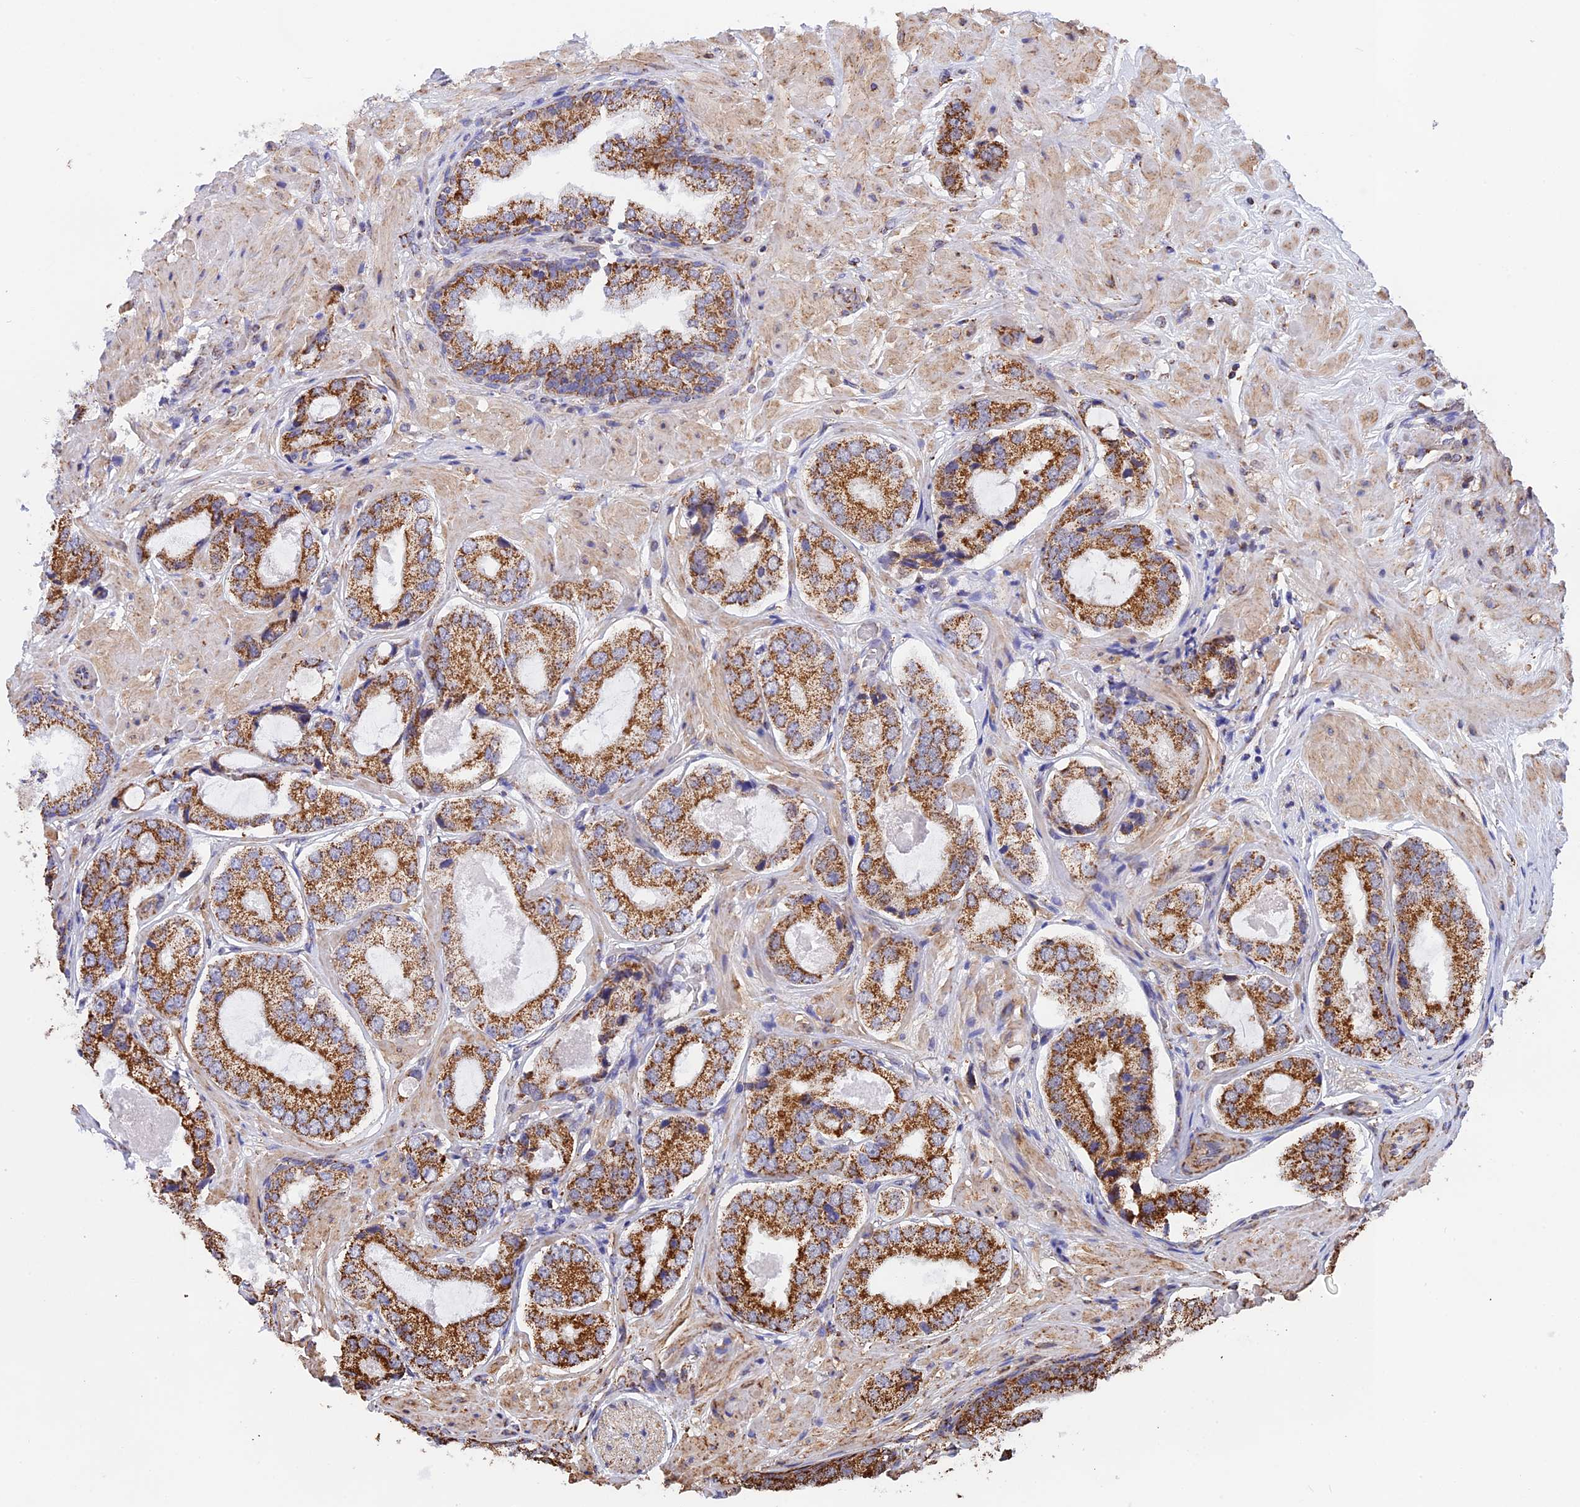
{"staining": {"intensity": "strong", "quantity": ">75%", "location": "cytoplasmic/membranous"}, "tissue": "prostate cancer", "cell_type": "Tumor cells", "image_type": "cancer", "snomed": [{"axis": "morphology", "description": "Adenocarcinoma, High grade"}, {"axis": "topography", "description": "Prostate"}], "caption": "A high amount of strong cytoplasmic/membranous positivity is seen in approximately >75% of tumor cells in prostate cancer (high-grade adenocarcinoma) tissue. (Brightfield microscopy of DAB IHC at high magnification).", "gene": "CDC16", "patient": {"sex": "male", "age": 59}}